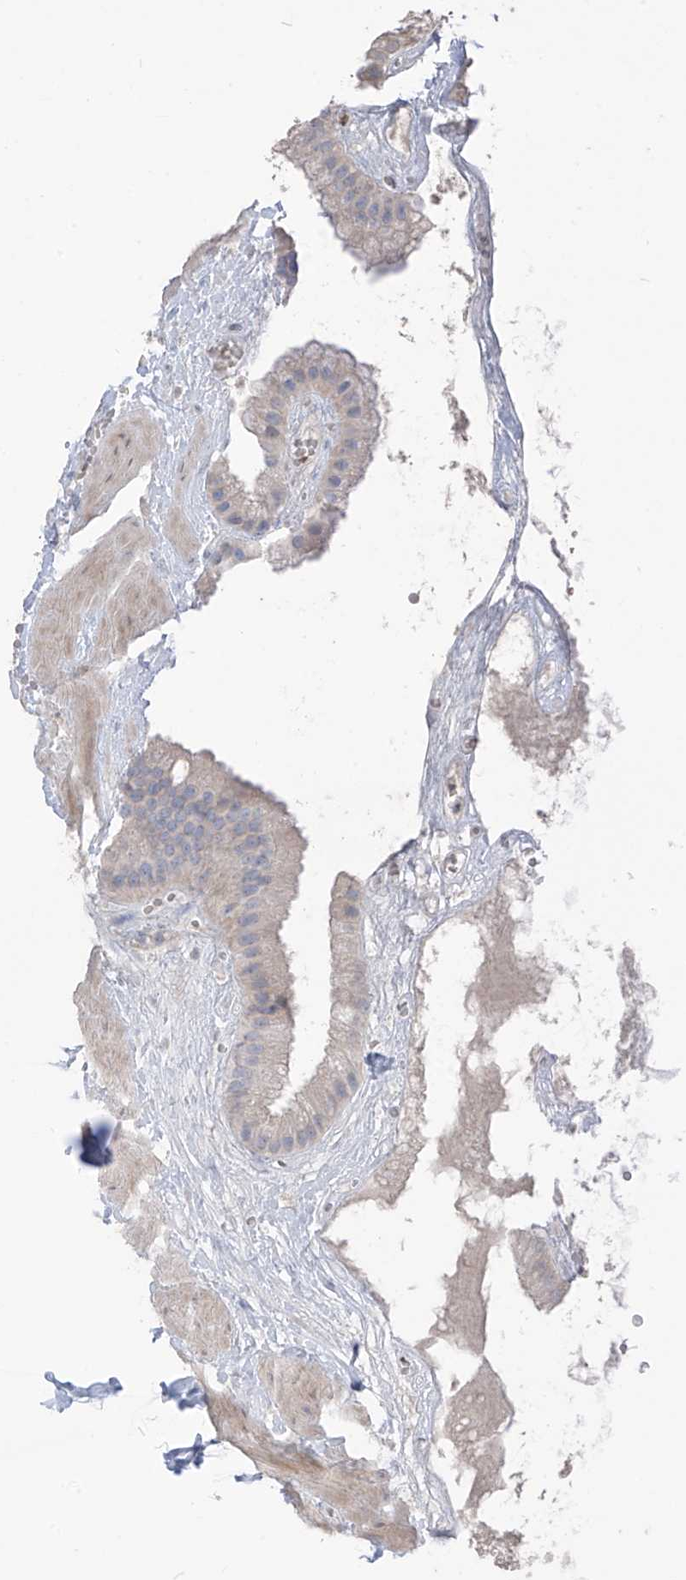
{"staining": {"intensity": "negative", "quantity": "none", "location": "none"}, "tissue": "gallbladder", "cell_type": "Glandular cells", "image_type": "normal", "snomed": [{"axis": "morphology", "description": "Normal tissue, NOS"}, {"axis": "topography", "description": "Gallbladder"}], "caption": "There is no significant expression in glandular cells of gallbladder. The staining is performed using DAB (3,3'-diaminobenzidine) brown chromogen with nuclei counter-stained in using hematoxylin.", "gene": "ASPRV1", "patient": {"sex": "male", "age": 55}}